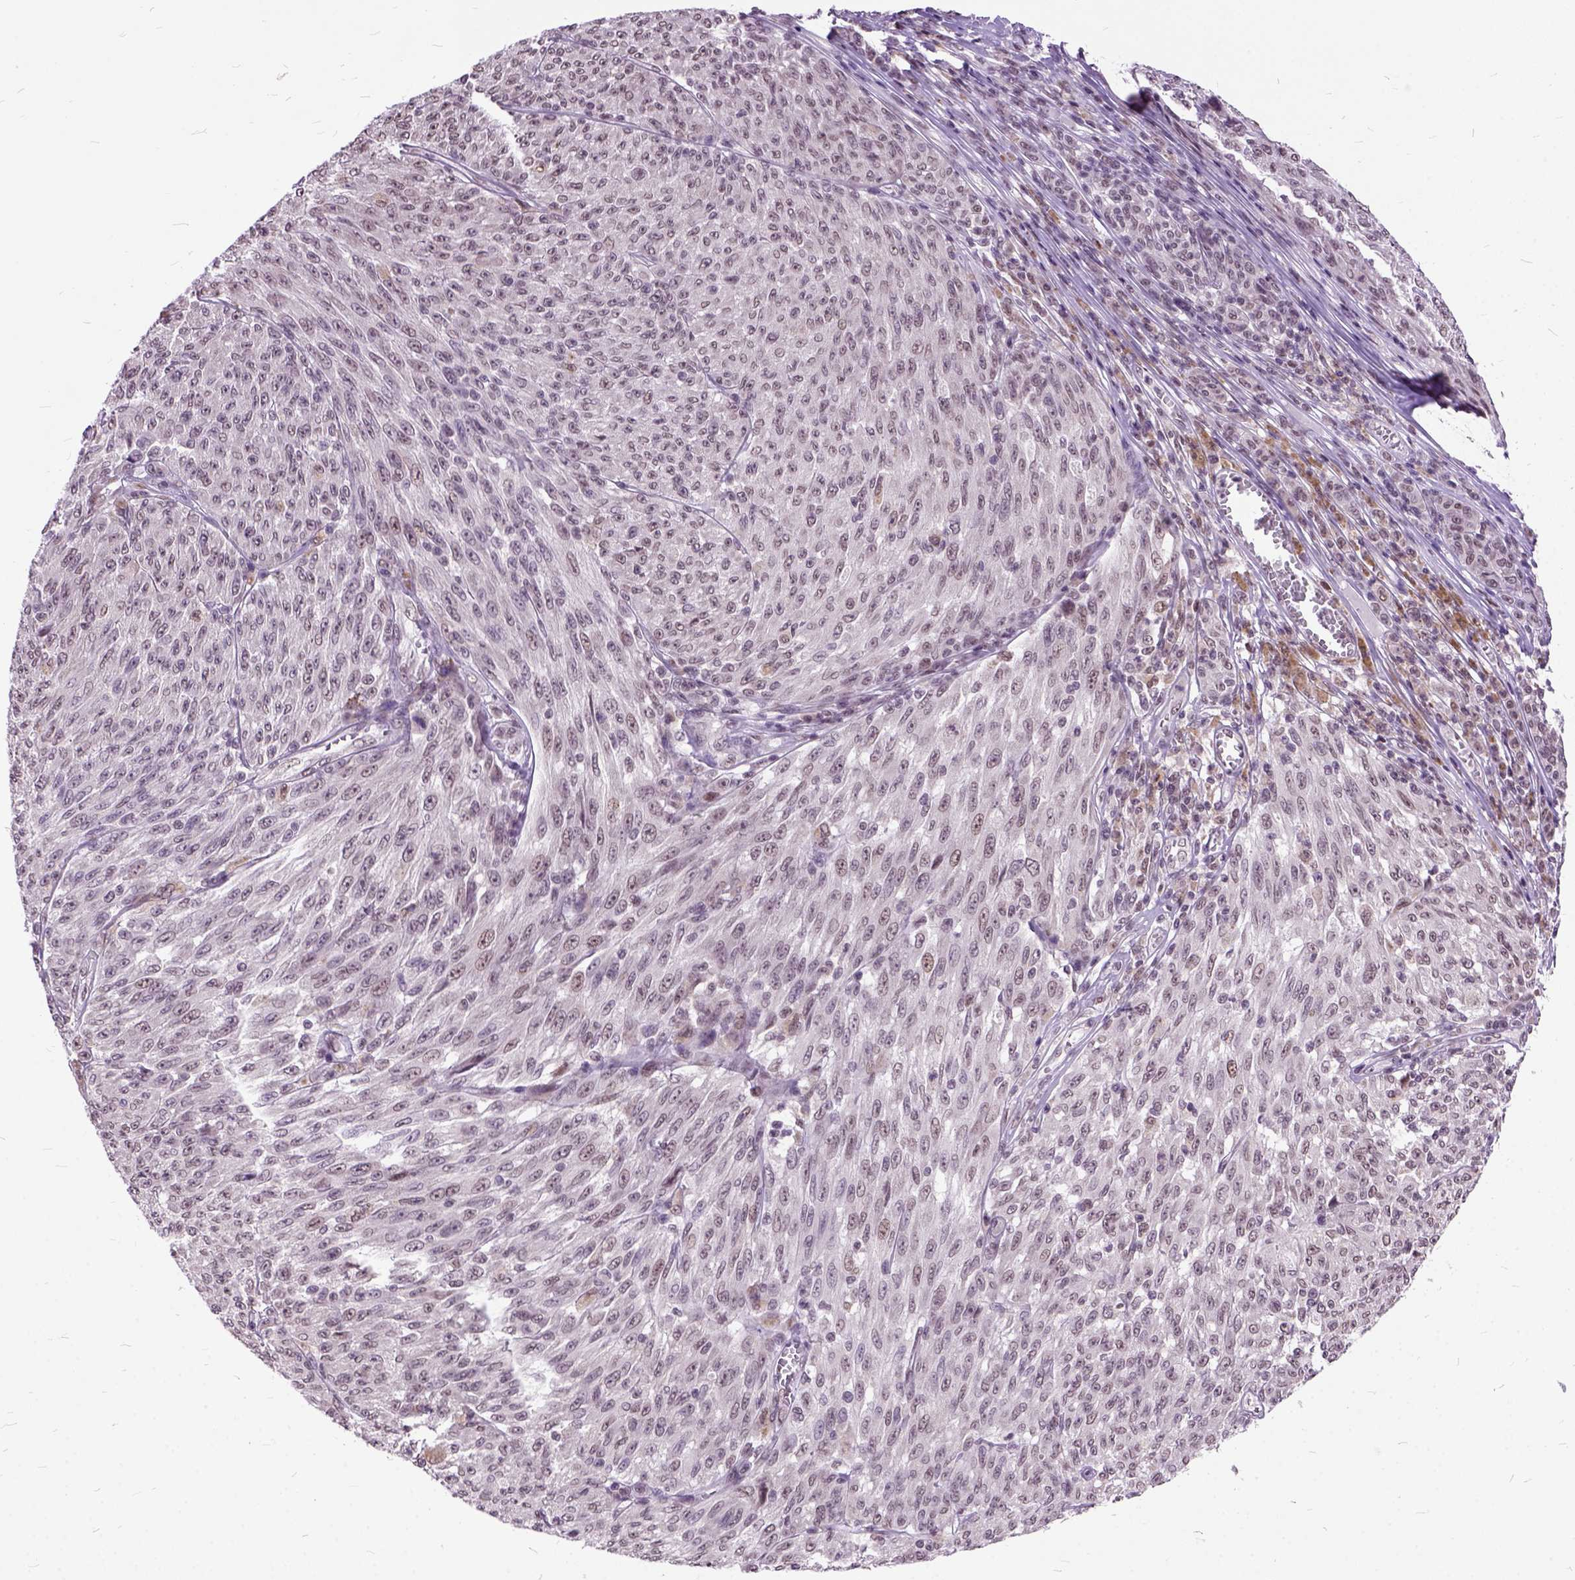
{"staining": {"intensity": "weak", "quantity": ">75%", "location": "nuclear"}, "tissue": "melanoma", "cell_type": "Tumor cells", "image_type": "cancer", "snomed": [{"axis": "morphology", "description": "Malignant melanoma, NOS"}, {"axis": "topography", "description": "Skin"}], "caption": "IHC photomicrograph of human melanoma stained for a protein (brown), which demonstrates low levels of weak nuclear positivity in approximately >75% of tumor cells.", "gene": "ORC5", "patient": {"sex": "male", "age": 85}}